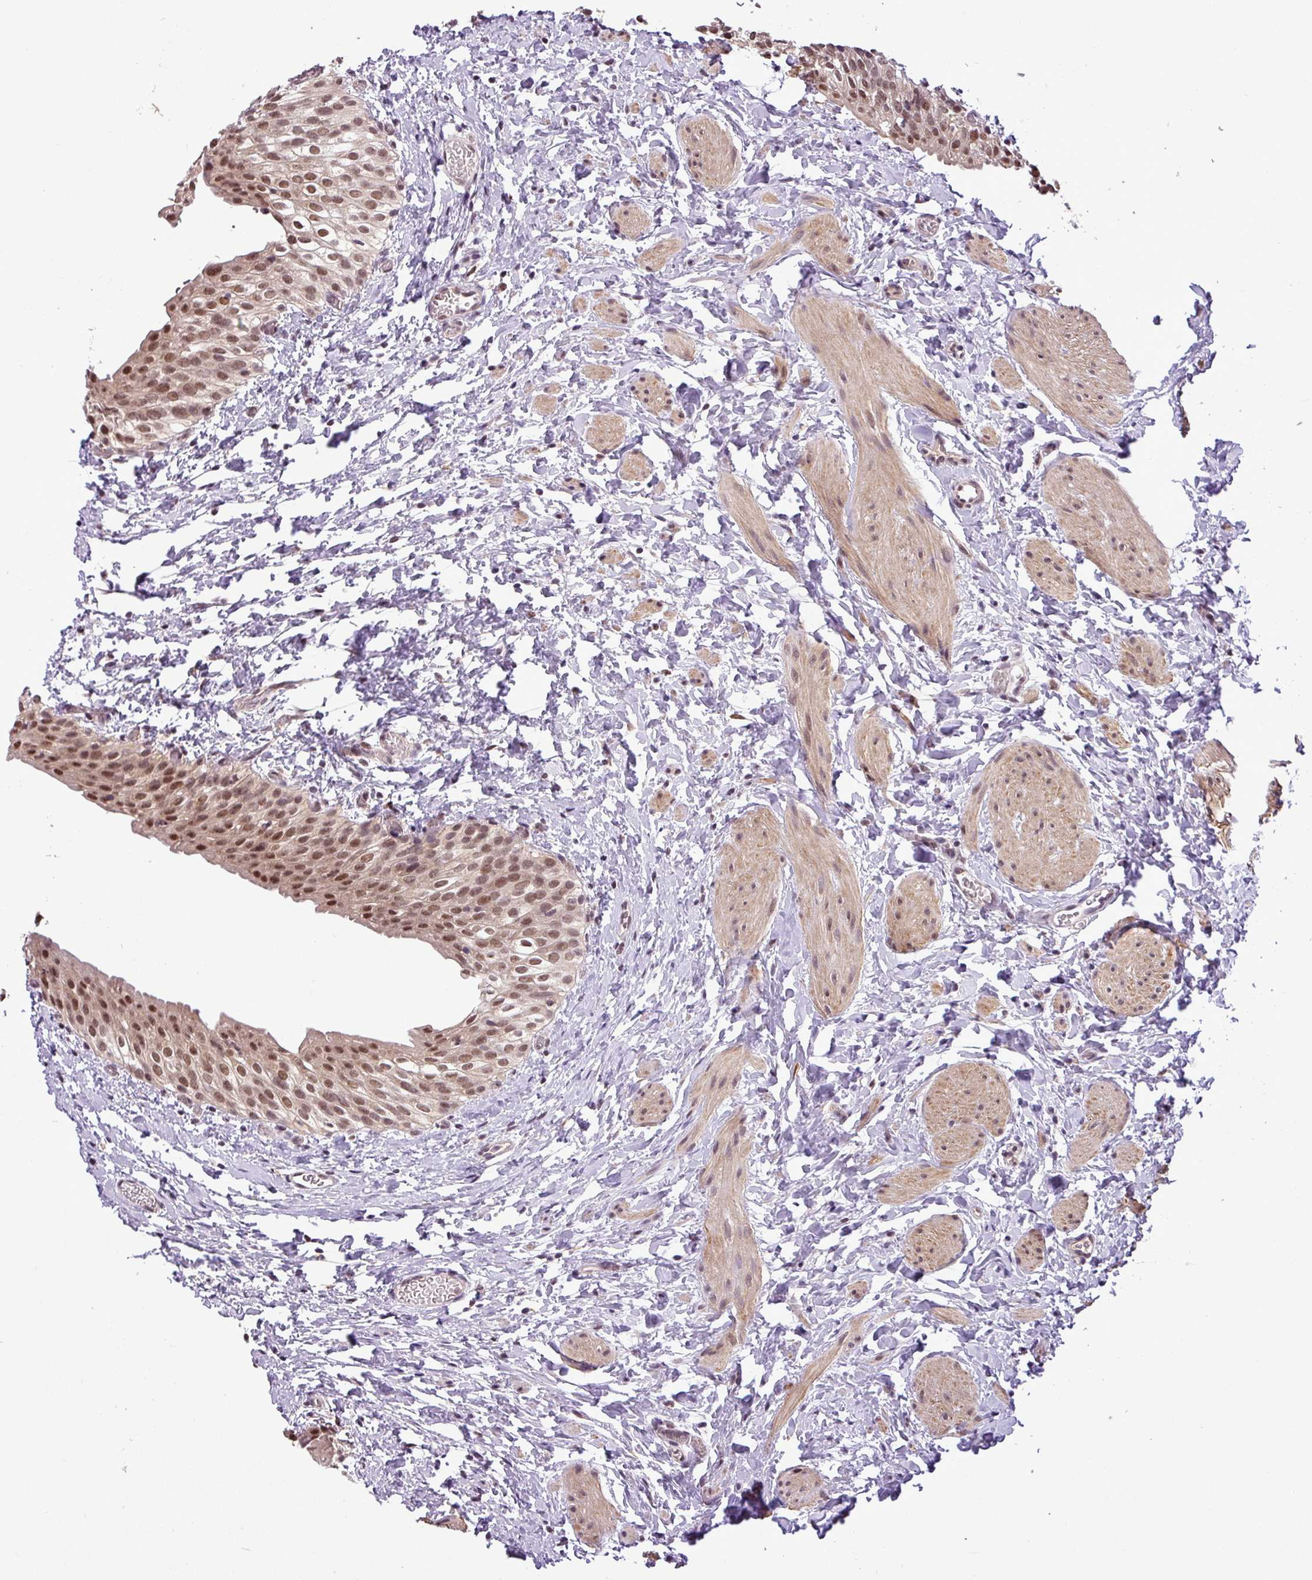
{"staining": {"intensity": "moderate", "quantity": ">75%", "location": "nuclear"}, "tissue": "urinary bladder", "cell_type": "Urothelial cells", "image_type": "normal", "snomed": [{"axis": "morphology", "description": "Normal tissue, NOS"}, {"axis": "topography", "description": "Urinary bladder"}], "caption": "Human urinary bladder stained with a protein marker exhibits moderate staining in urothelial cells.", "gene": "MFHAS1", "patient": {"sex": "male", "age": 1}}